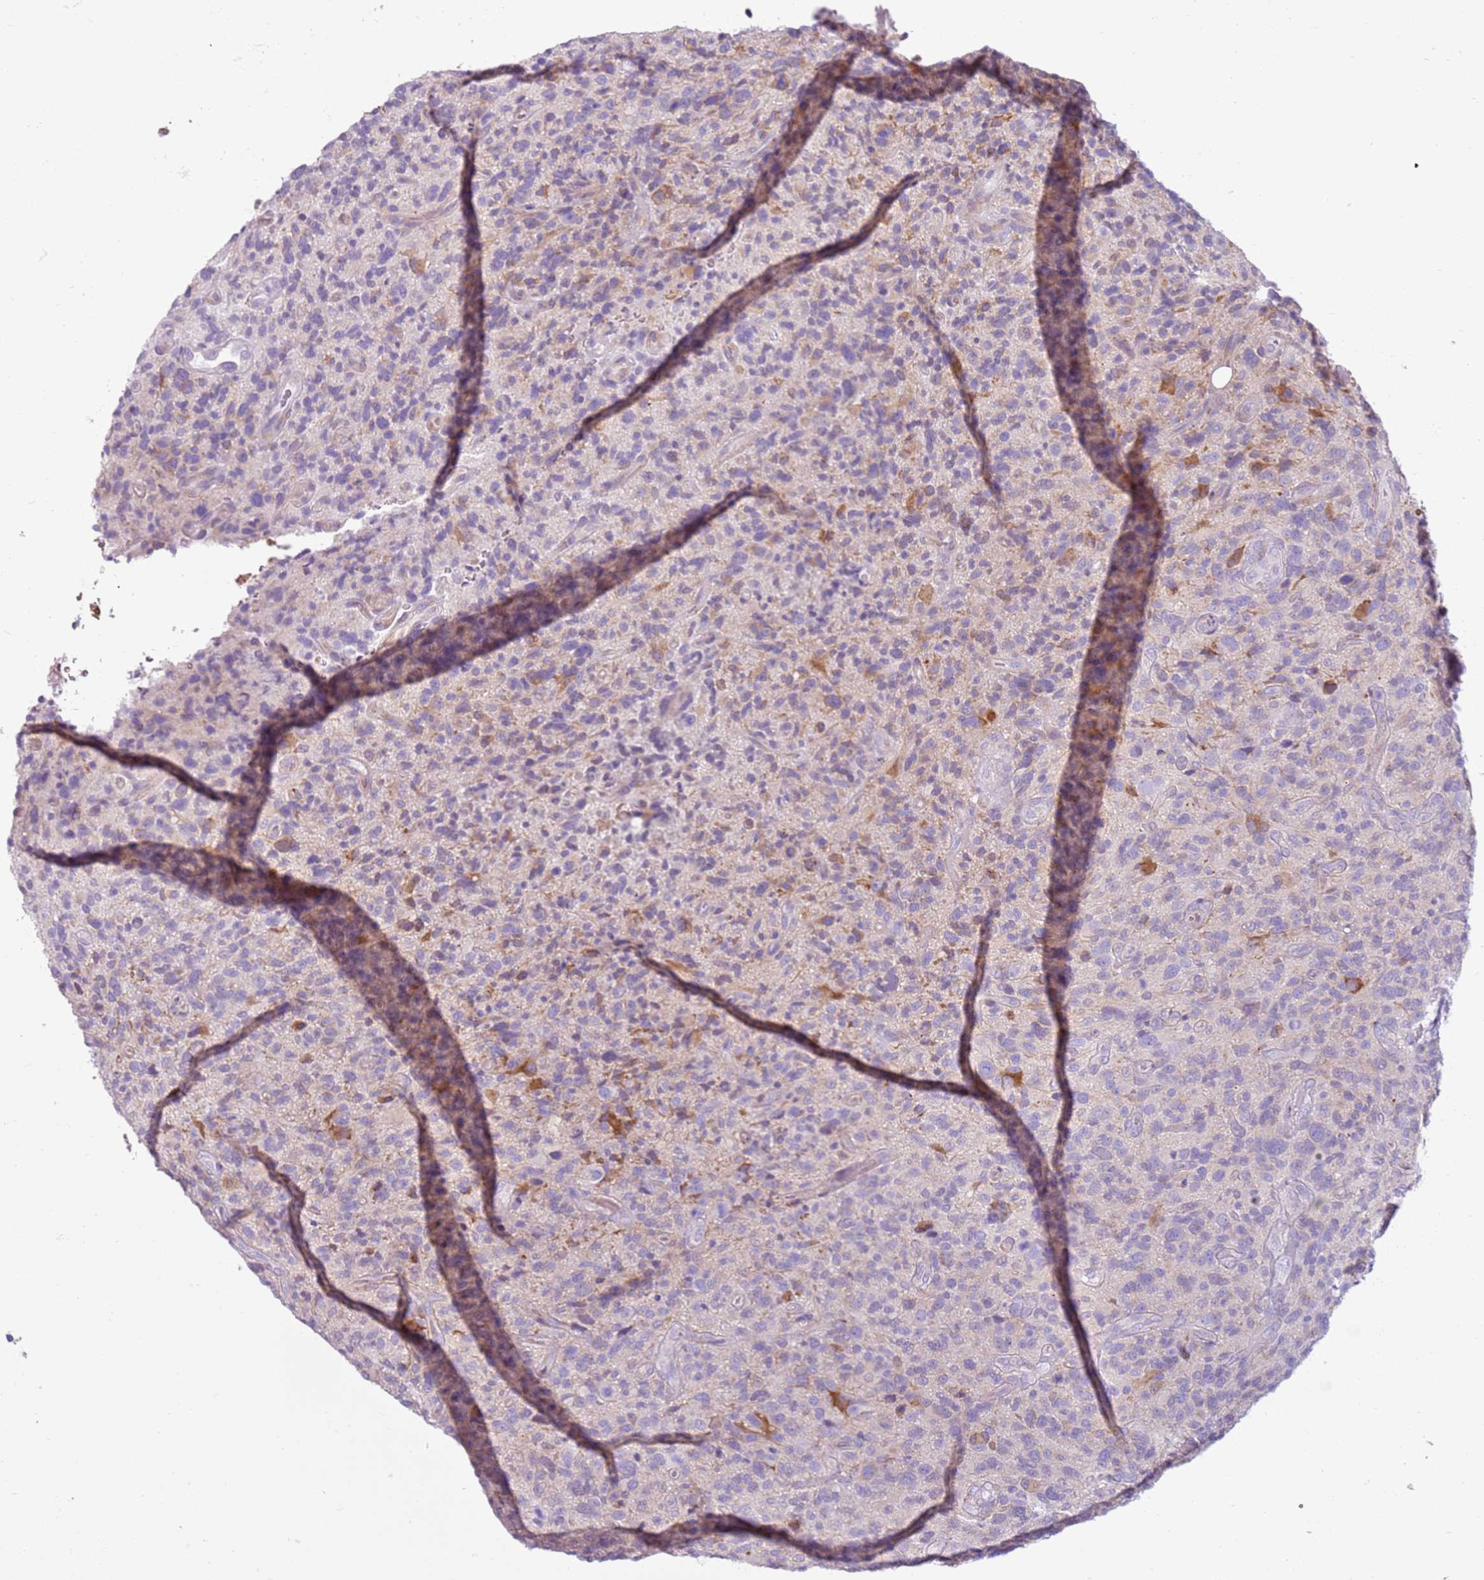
{"staining": {"intensity": "weak", "quantity": "<25%", "location": "cytoplasmic/membranous"}, "tissue": "glioma", "cell_type": "Tumor cells", "image_type": "cancer", "snomed": [{"axis": "morphology", "description": "Glioma, malignant, High grade"}, {"axis": "topography", "description": "Brain"}], "caption": "A histopathology image of glioma stained for a protein demonstrates no brown staining in tumor cells.", "gene": "OAF", "patient": {"sex": "male", "age": 47}}